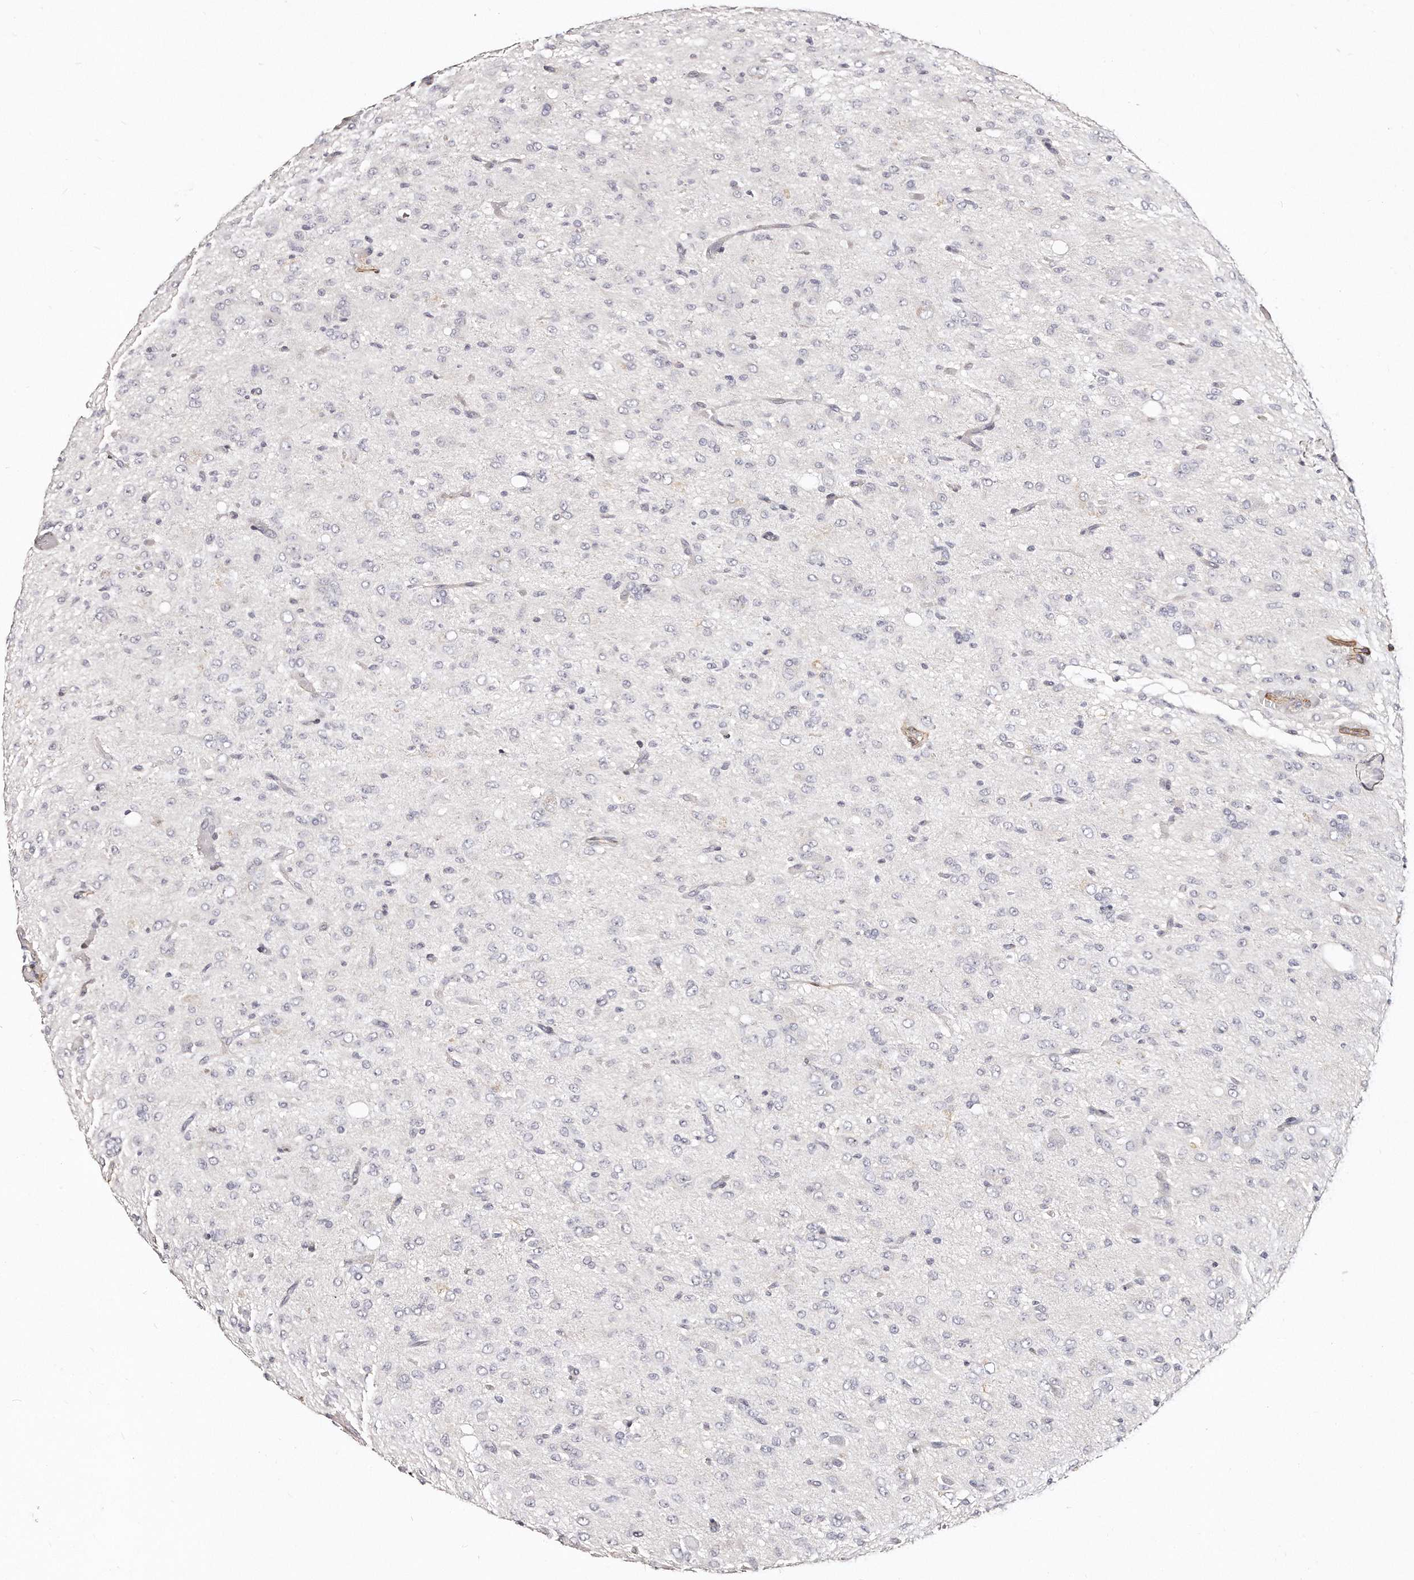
{"staining": {"intensity": "negative", "quantity": "none", "location": "none"}, "tissue": "glioma", "cell_type": "Tumor cells", "image_type": "cancer", "snomed": [{"axis": "morphology", "description": "Glioma, malignant, High grade"}, {"axis": "topography", "description": "Brain"}], "caption": "Malignant glioma (high-grade) was stained to show a protein in brown. There is no significant positivity in tumor cells. (DAB immunohistochemistry, high magnification).", "gene": "LMOD1", "patient": {"sex": "female", "age": 59}}